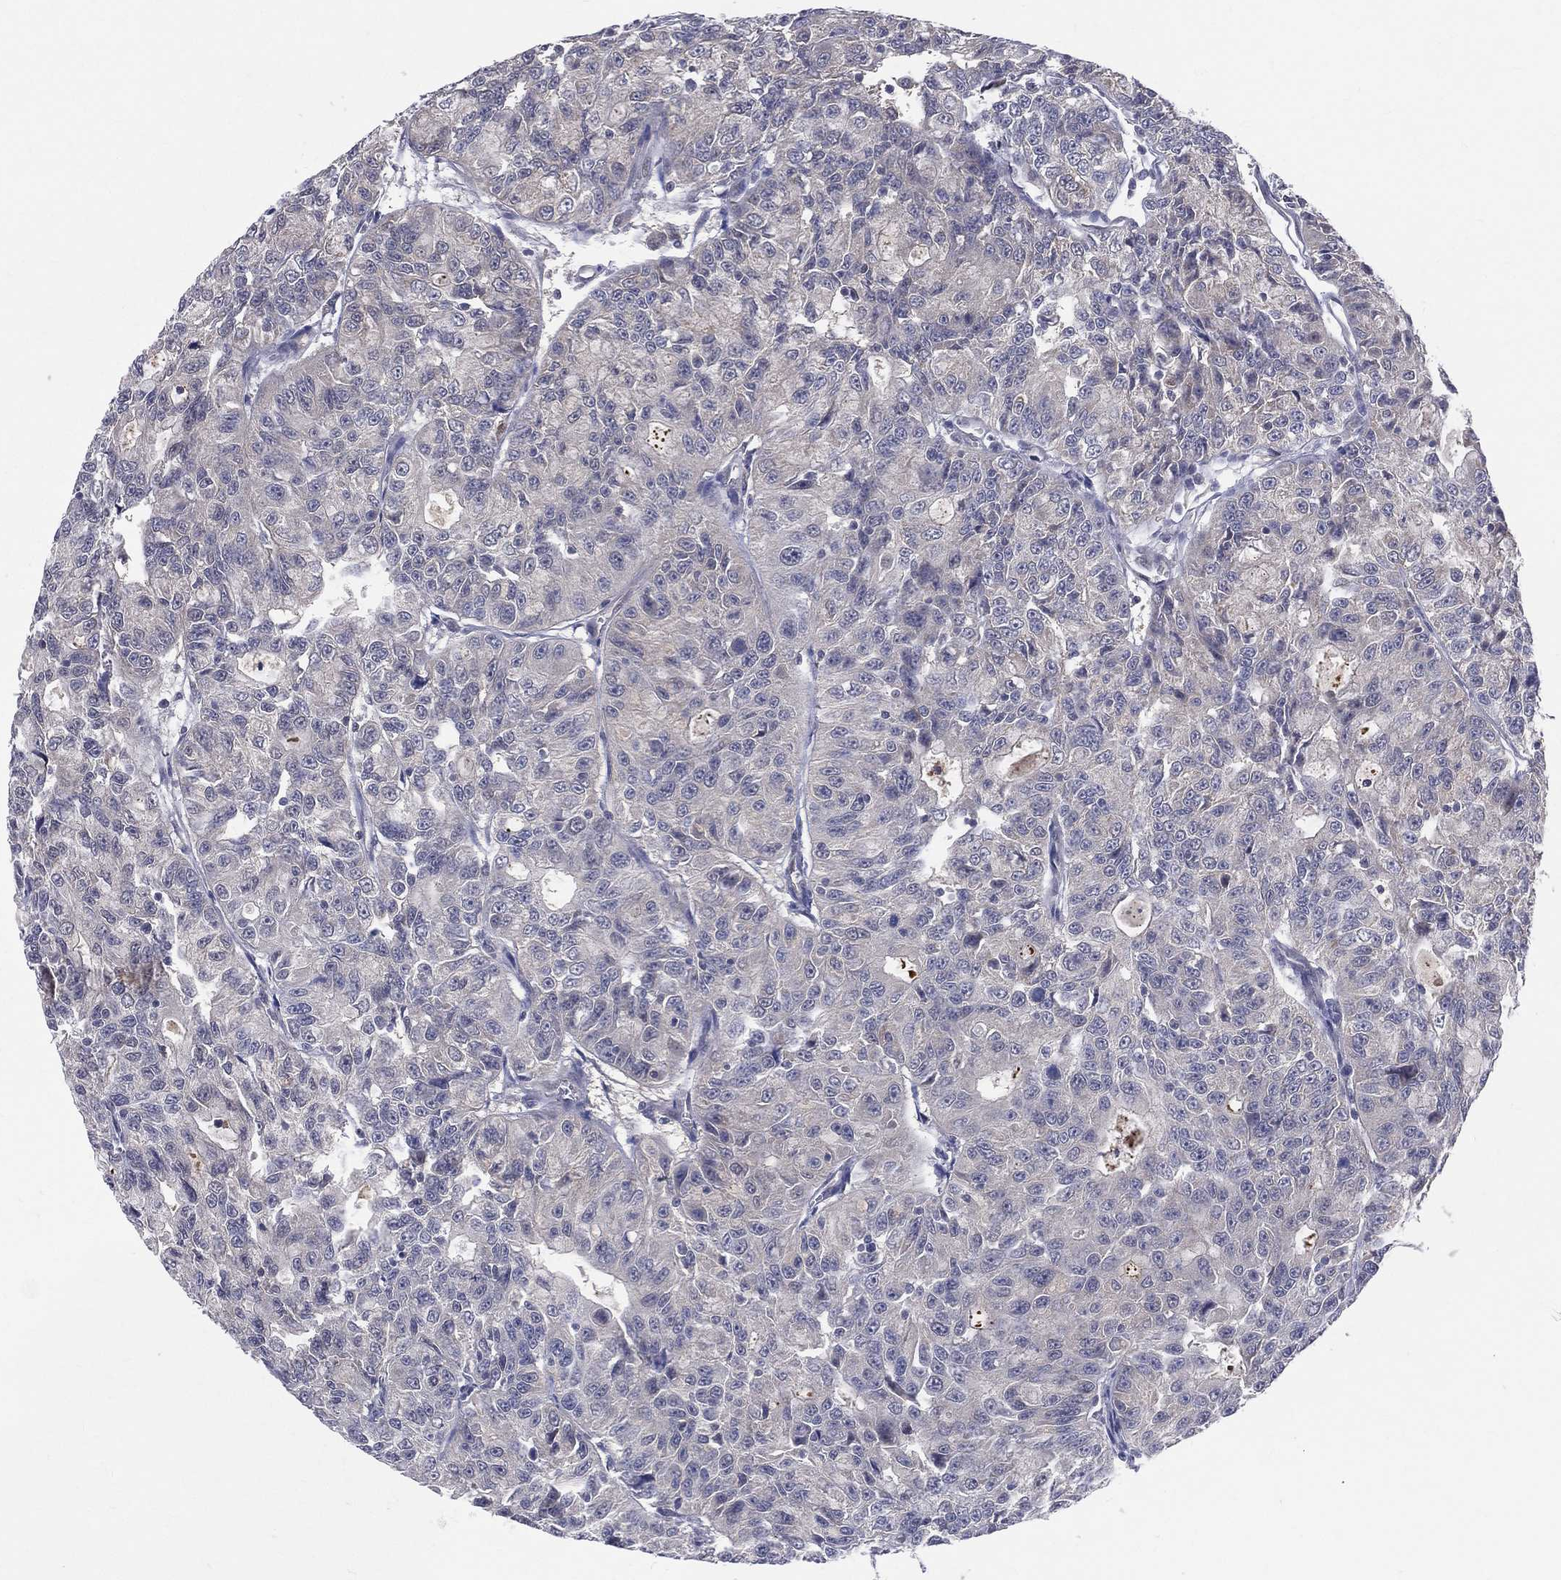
{"staining": {"intensity": "negative", "quantity": "none", "location": "none"}, "tissue": "urothelial cancer", "cell_type": "Tumor cells", "image_type": "cancer", "snomed": [{"axis": "morphology", "description": "Urothelial carcinoma, NOS"}, {"axis": "morphology", "description": "Urothelial carcinoma, High grade"}, {"axis": "topography", "description": "Urinary bladder"}], "caption": "A high-resolution photomicrograph shows IHC staining of urothelial cancer, which demonstrates no significant positivity in tumor cells. Nuclei are stained in blue.", "gene": "DLG4", "patient": {"sex": "female", "age": 73}}